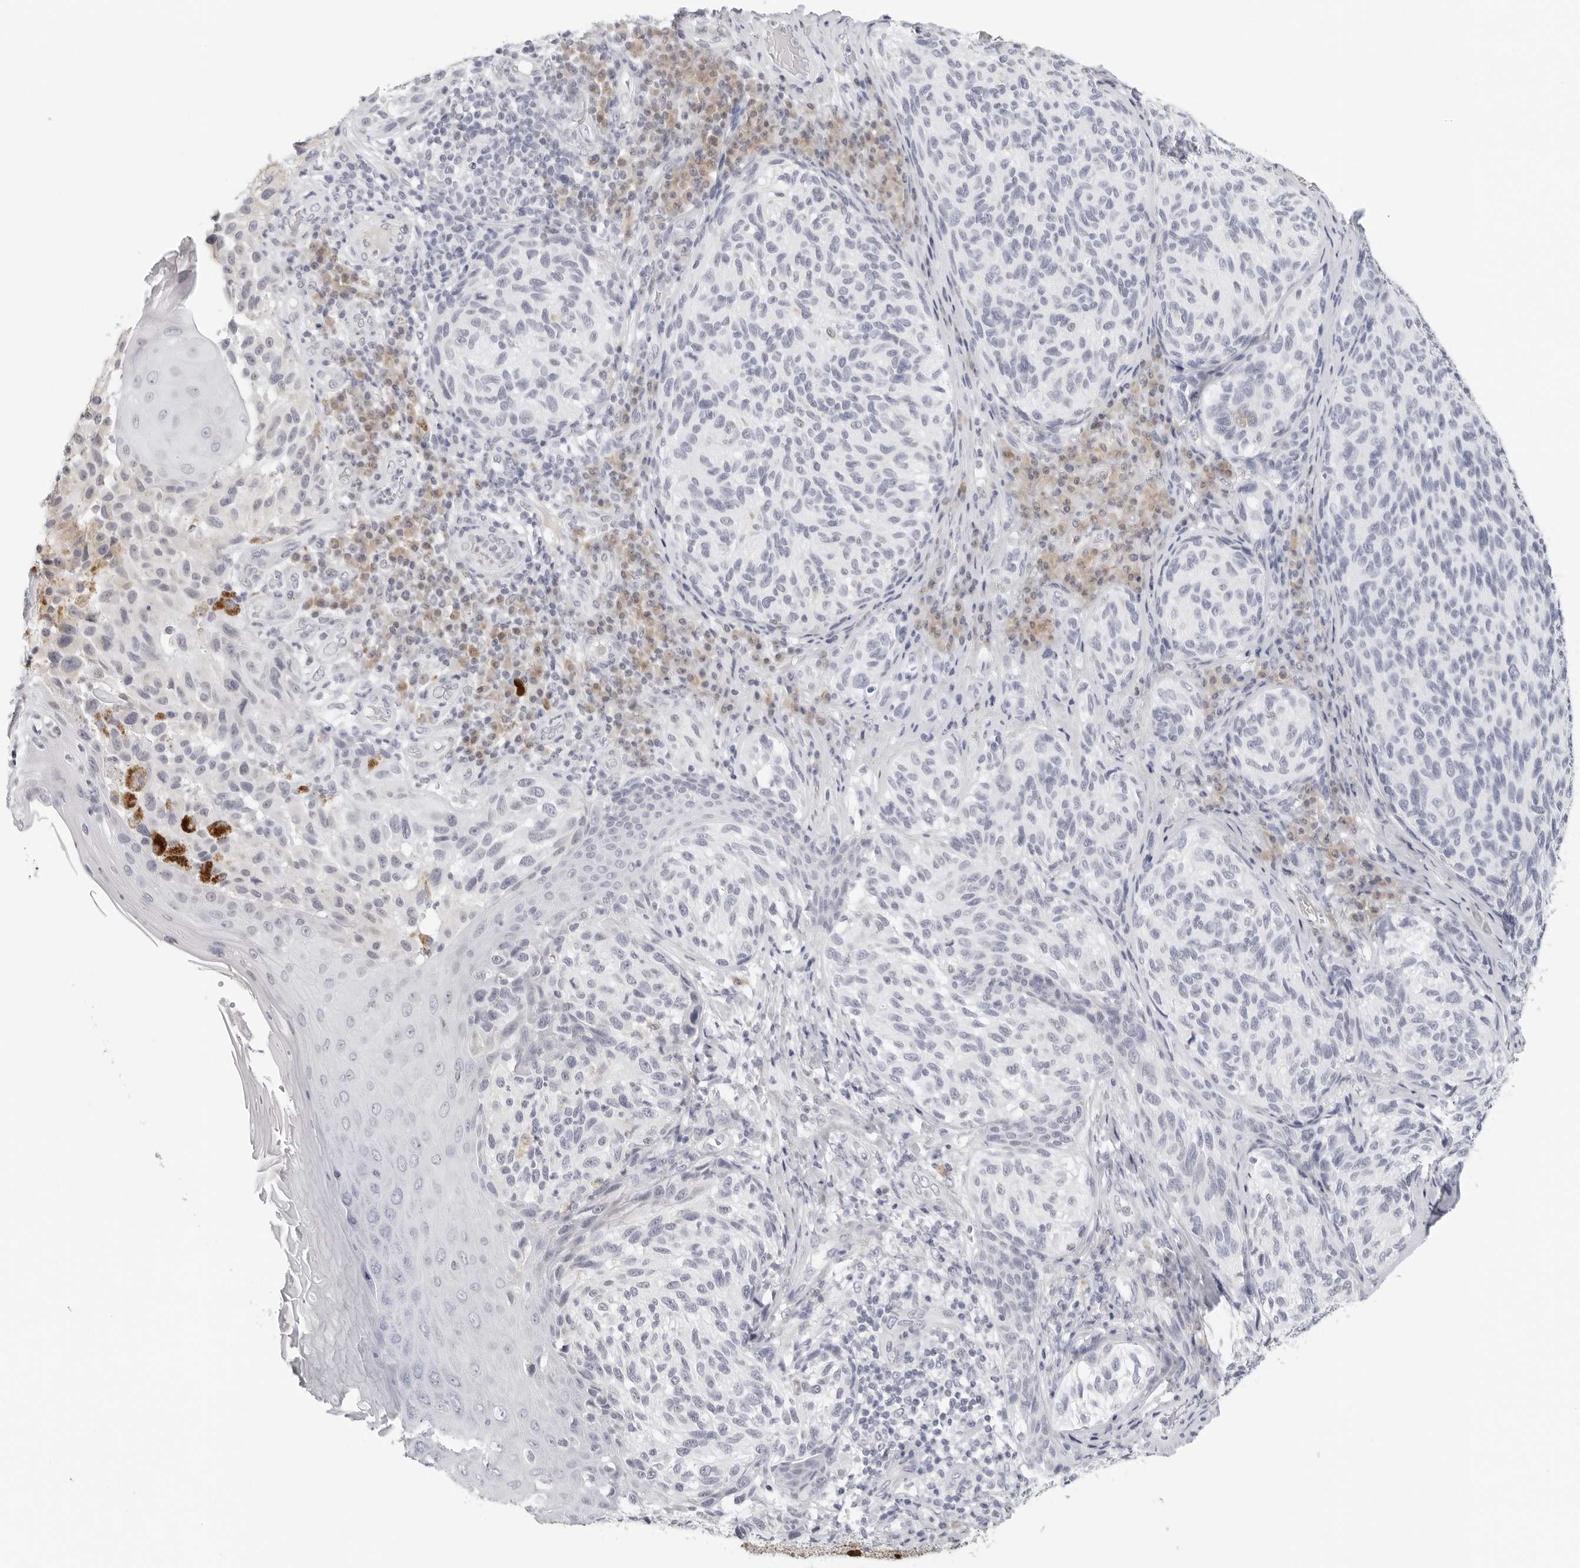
{"staining": {"intensity": "negative", "quantity": "none", "location": "none"}, "tissue": "melanoma", "cell_type": "Tumor cells", "image_type": "cancer", "snomed": [{"axis": "morphology", "description": "Malignant melanoma, NOS"}, {"axis": "topography", "description": "Skin"}], "caption": "High magnification brightfield microscopy of melanoma stained with DAB (3,3'-diaminobenzidine) (brown) and counterstained with hematoxylin (blue): tumor cells show no significant staining.", "gene": "EDN2", "patient": {"sex": "female", "age": 73}}